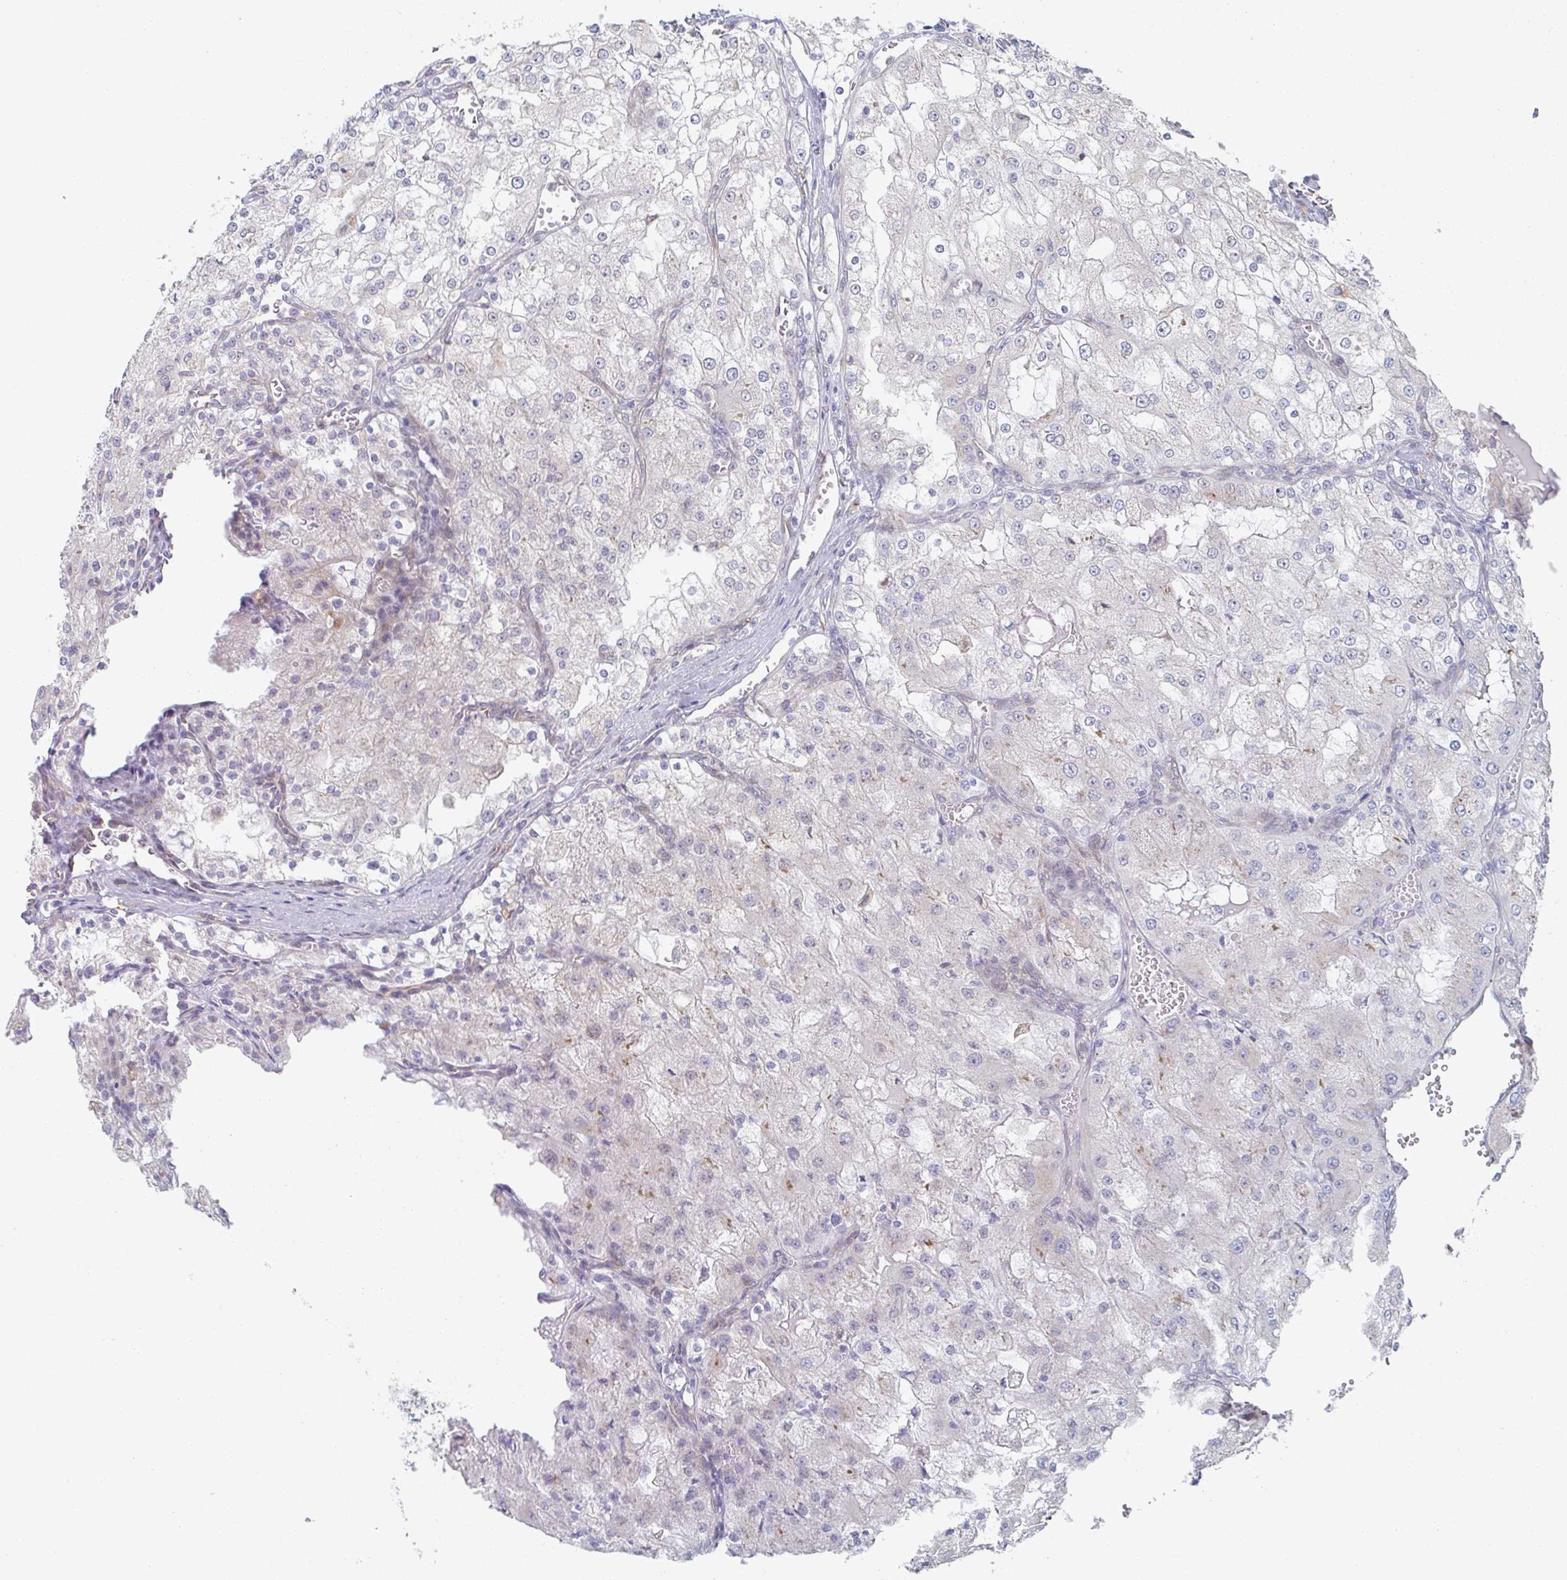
{"staining": {"intensity": "negative", "quantity": "none", "location": "none"}, "tissue": "renal cancer", "cell_type": "Tumor cells", "image_type": "cancer", "snomed": [{"axis": "morphology", "description": "Adenocarcinoma, NOS"}, {"axis": "topography", "description": "Kidney"}], "caption": "An immunohistochemistry photomicrograph of renal adenocarcinoma is shown. There is no staining in tumor cells of renal adenocarcinoma.", "gene": "TRAPPC10", "patient": {"sex": "female", "age": 74}}